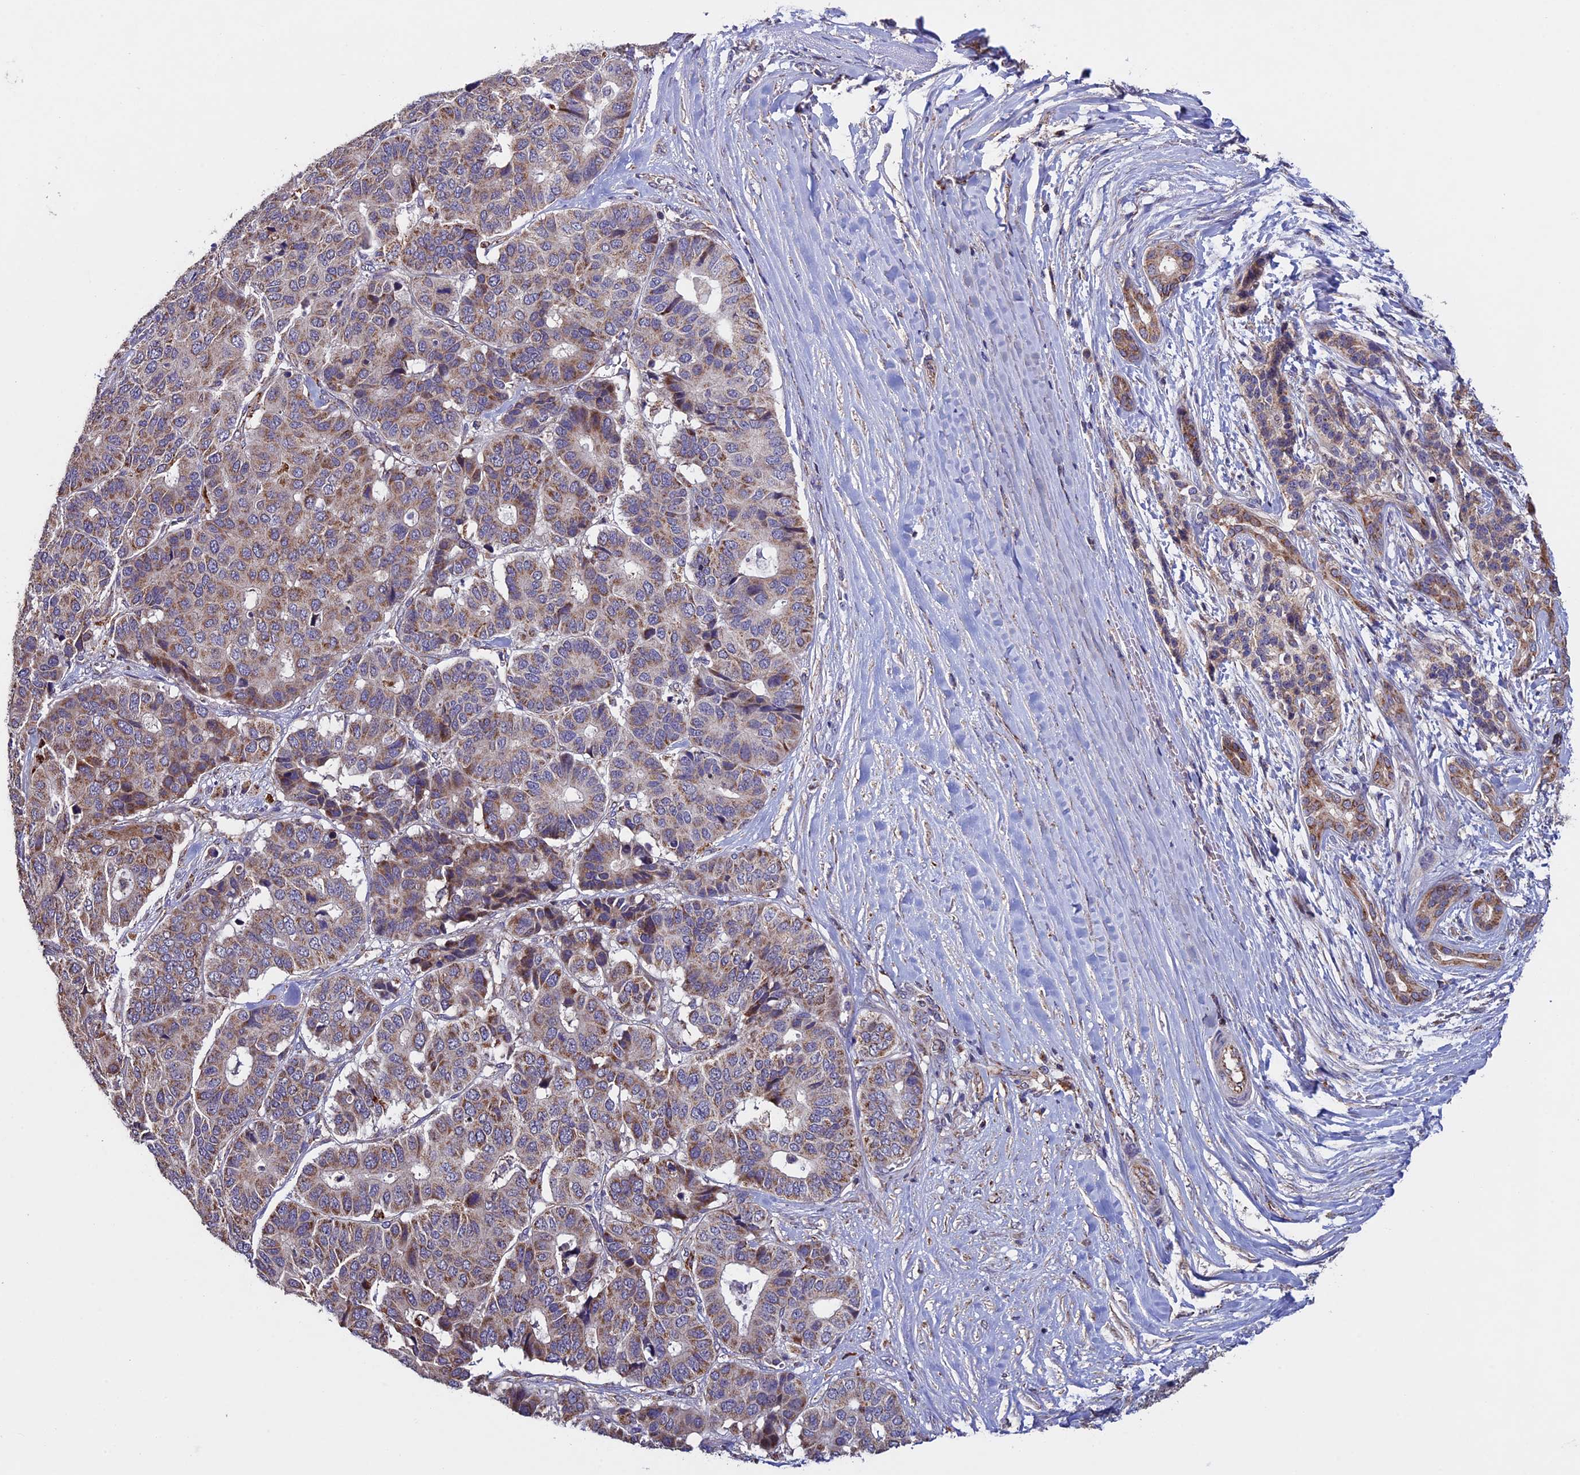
{"staining": {"intensity": "moderate", "quantity": "25%-75%", "location": "cytoplasmic/membranous"}, "tissue": "pancreatic cancer", "cell_type": "Tumor cells", "image_type": "cancer", "snomed": [{"axis": "morphology", "description": "Adenocarcinoma, NOS"}, {"axis": "topography", "description": "Pancreas"}], "caption": "A medium amount of moderate cytoplasmic/membranous staining is identified in about 25%-75% of tumor cells in pancreatic cancer tissue.", "gene": "RNF17", "patient": {"sex": "male", "age": 50}}